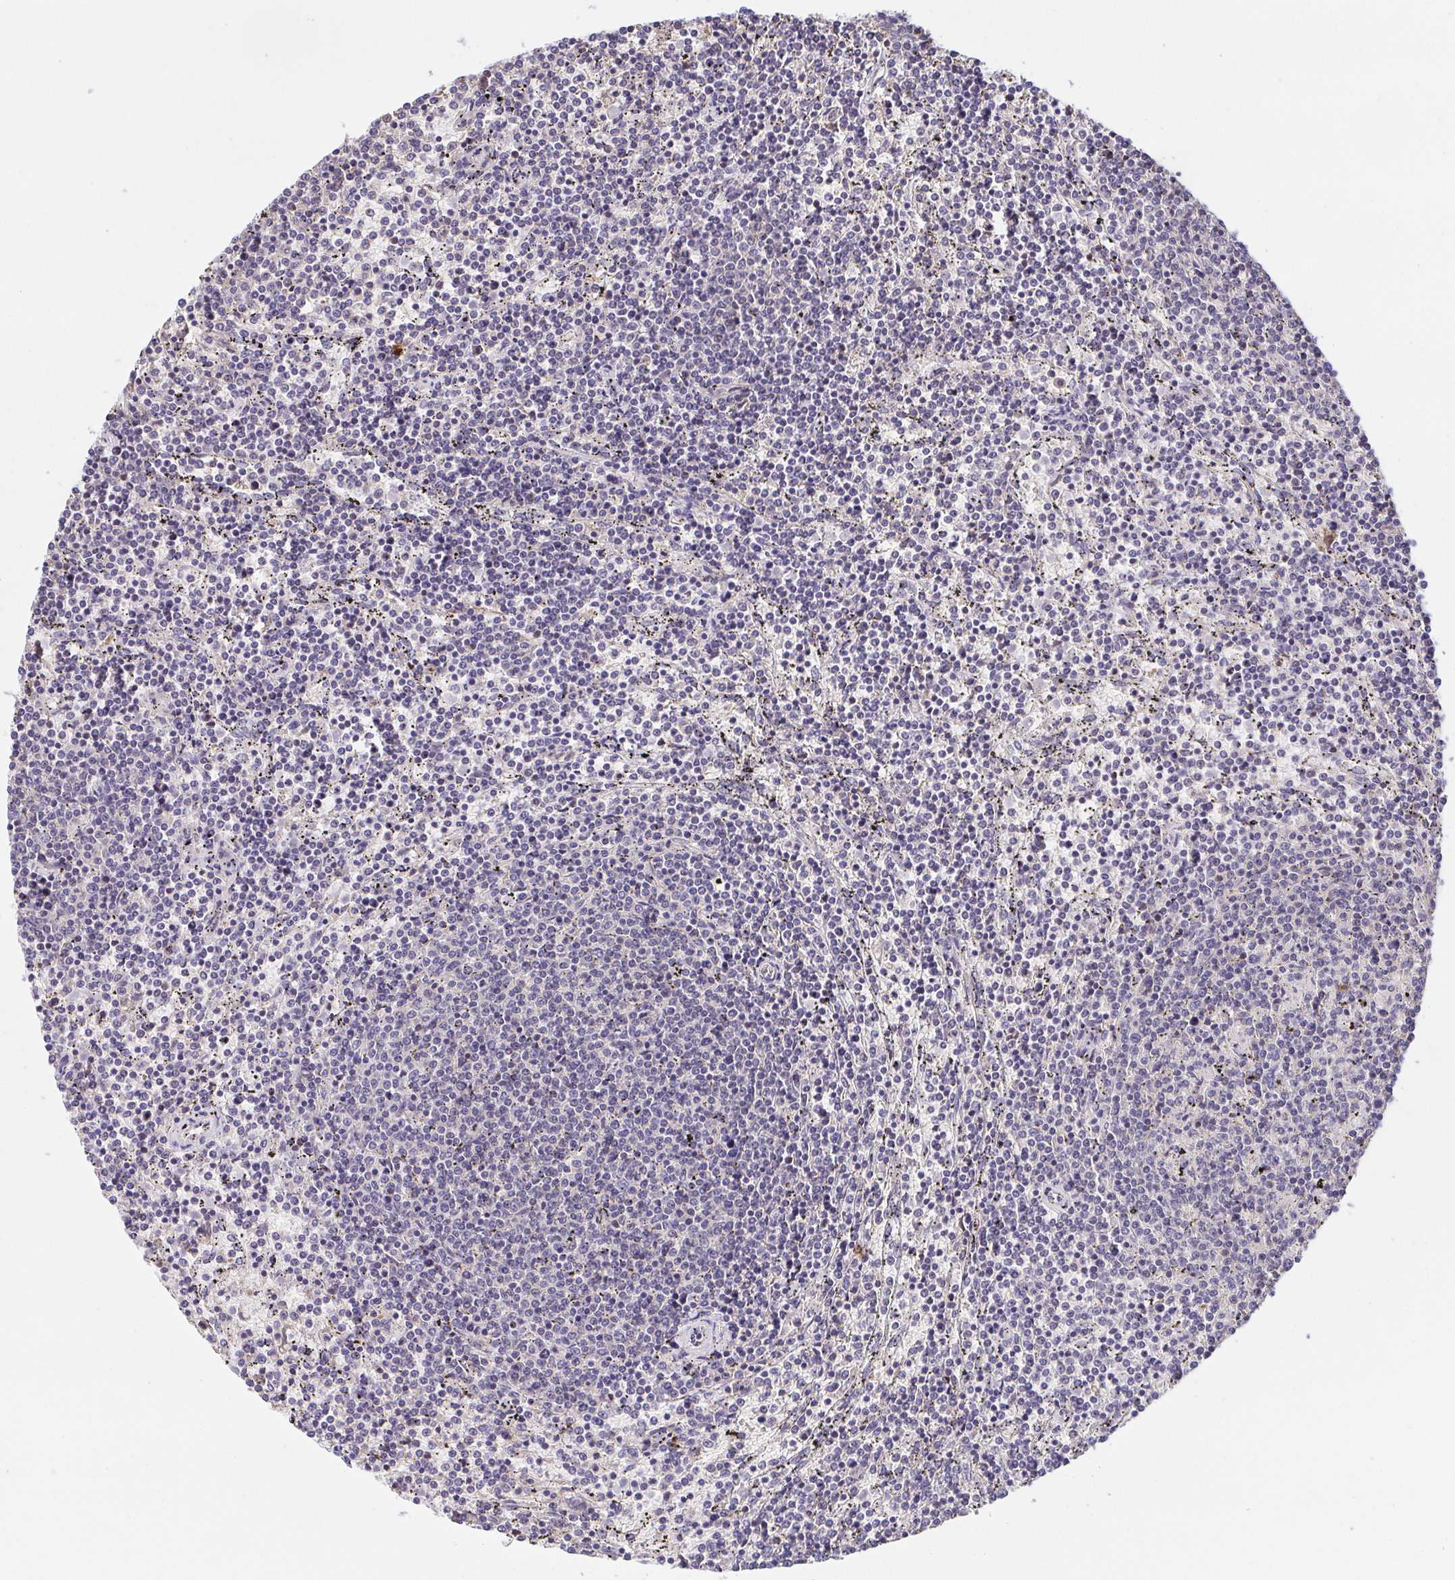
{"staining": {"intensity": "negative", "quantity": "none", "location": "none"}, "tissue": "lymphoma", "cell_type": "Tumor cells", "image_type": "cancer", "snomed": [{"axis": "morphology", "description": "Malignant lymphoma, non-Hodgkin's type, Low grade"}, {"axis": "topography", "description": "Spleen"}], "caption": "Photomicrograph shows no protein positivity in tumor cells of low-grade malignant lymphoma, non-Hodgkin's type tissue.", "gene": "PREPL", "patient": {"sex": "female", "age": 50}}